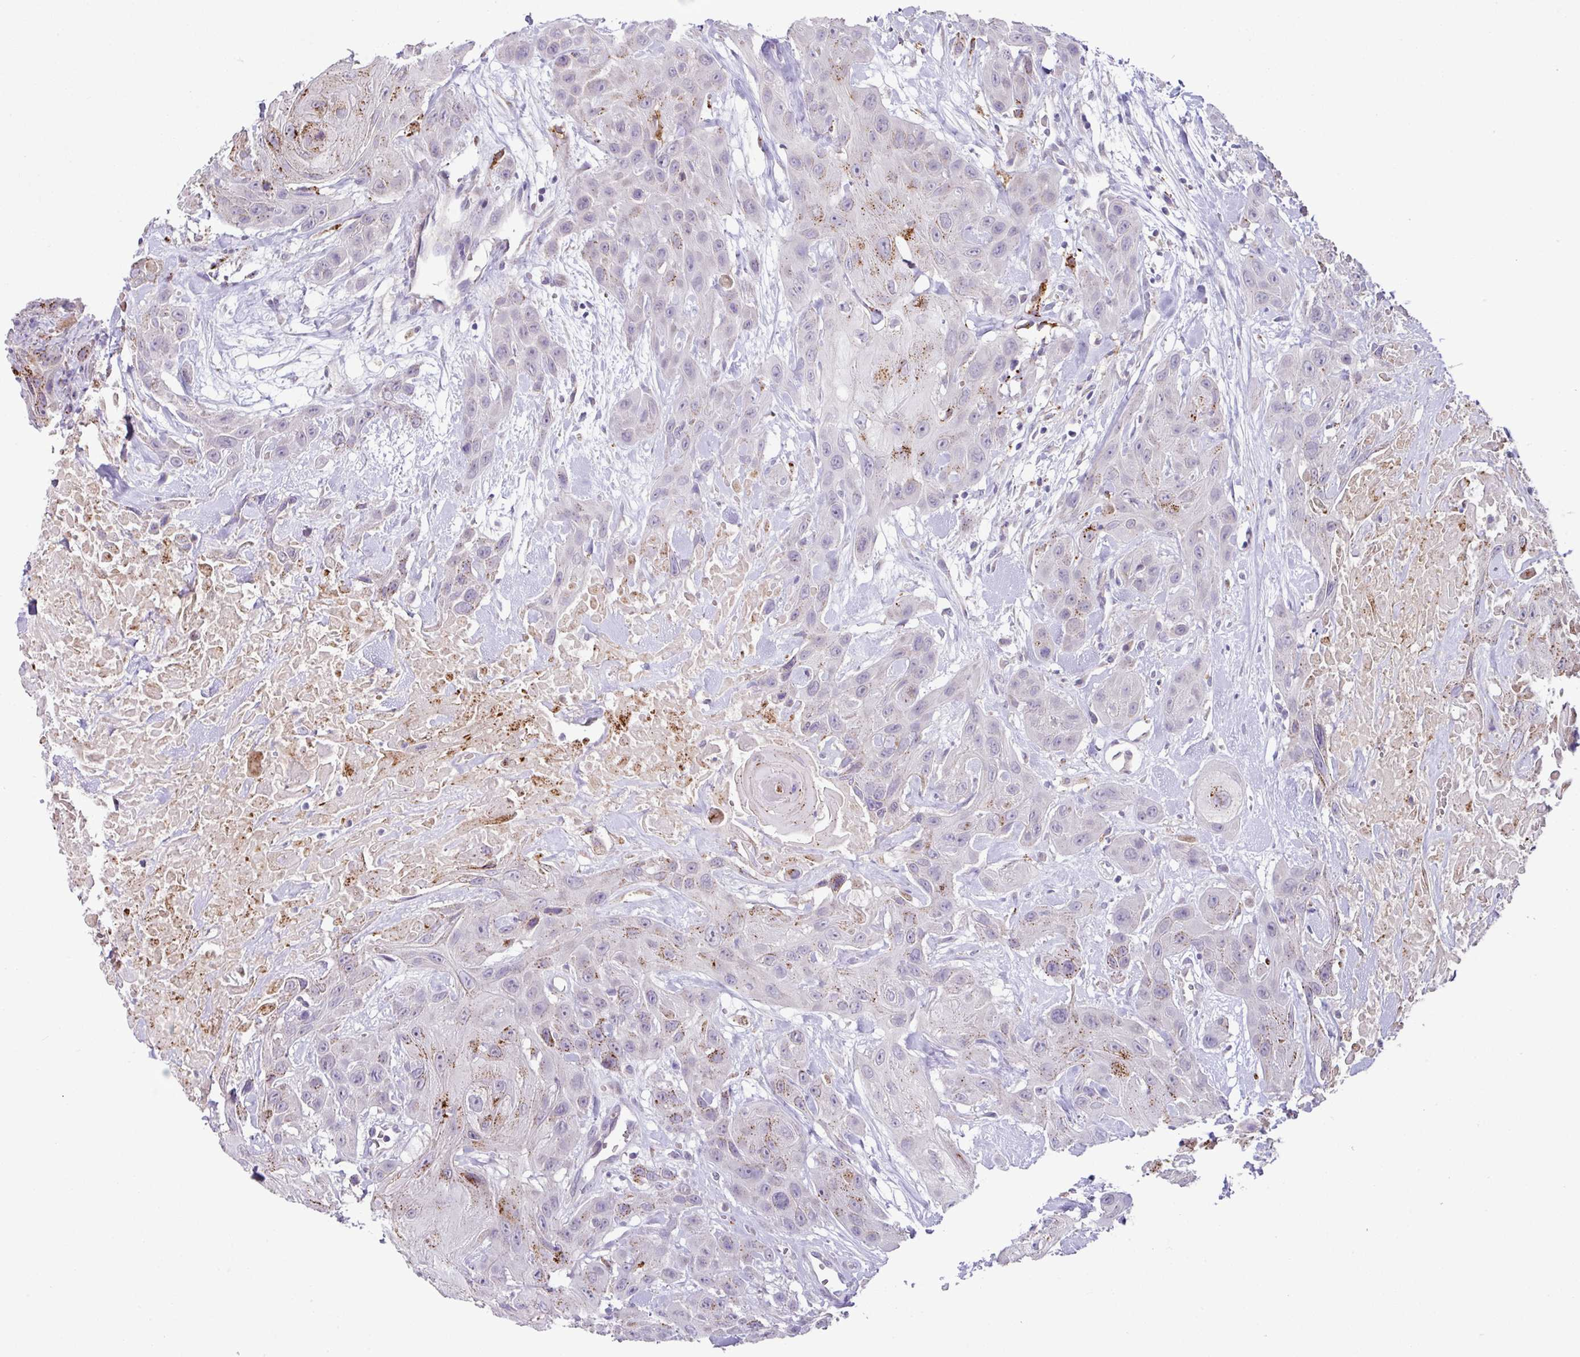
{"staining": {"intensity": "strong", "quantity": "<25%", "location": "cytoplasmic/membranous"}, "tissue": "head and neck cancer", "cell_type": "Tumor cells", "image_type": "cancer", "snomed": [{"axis": "morphology", "description": "Squamous cell carcinoma, NOS"}, {"axis": "topography", "description": "Head-Neck"}], "caption": "Protein positivity by immunohistochemistry (IHC) shows strong cytoplasmic/membranous staining in about <25% of tumor cells in head and neck squamous cell carcinoma.", "gene": "PLEKHH3", "patient": {"sex": "male", "age": 81}}